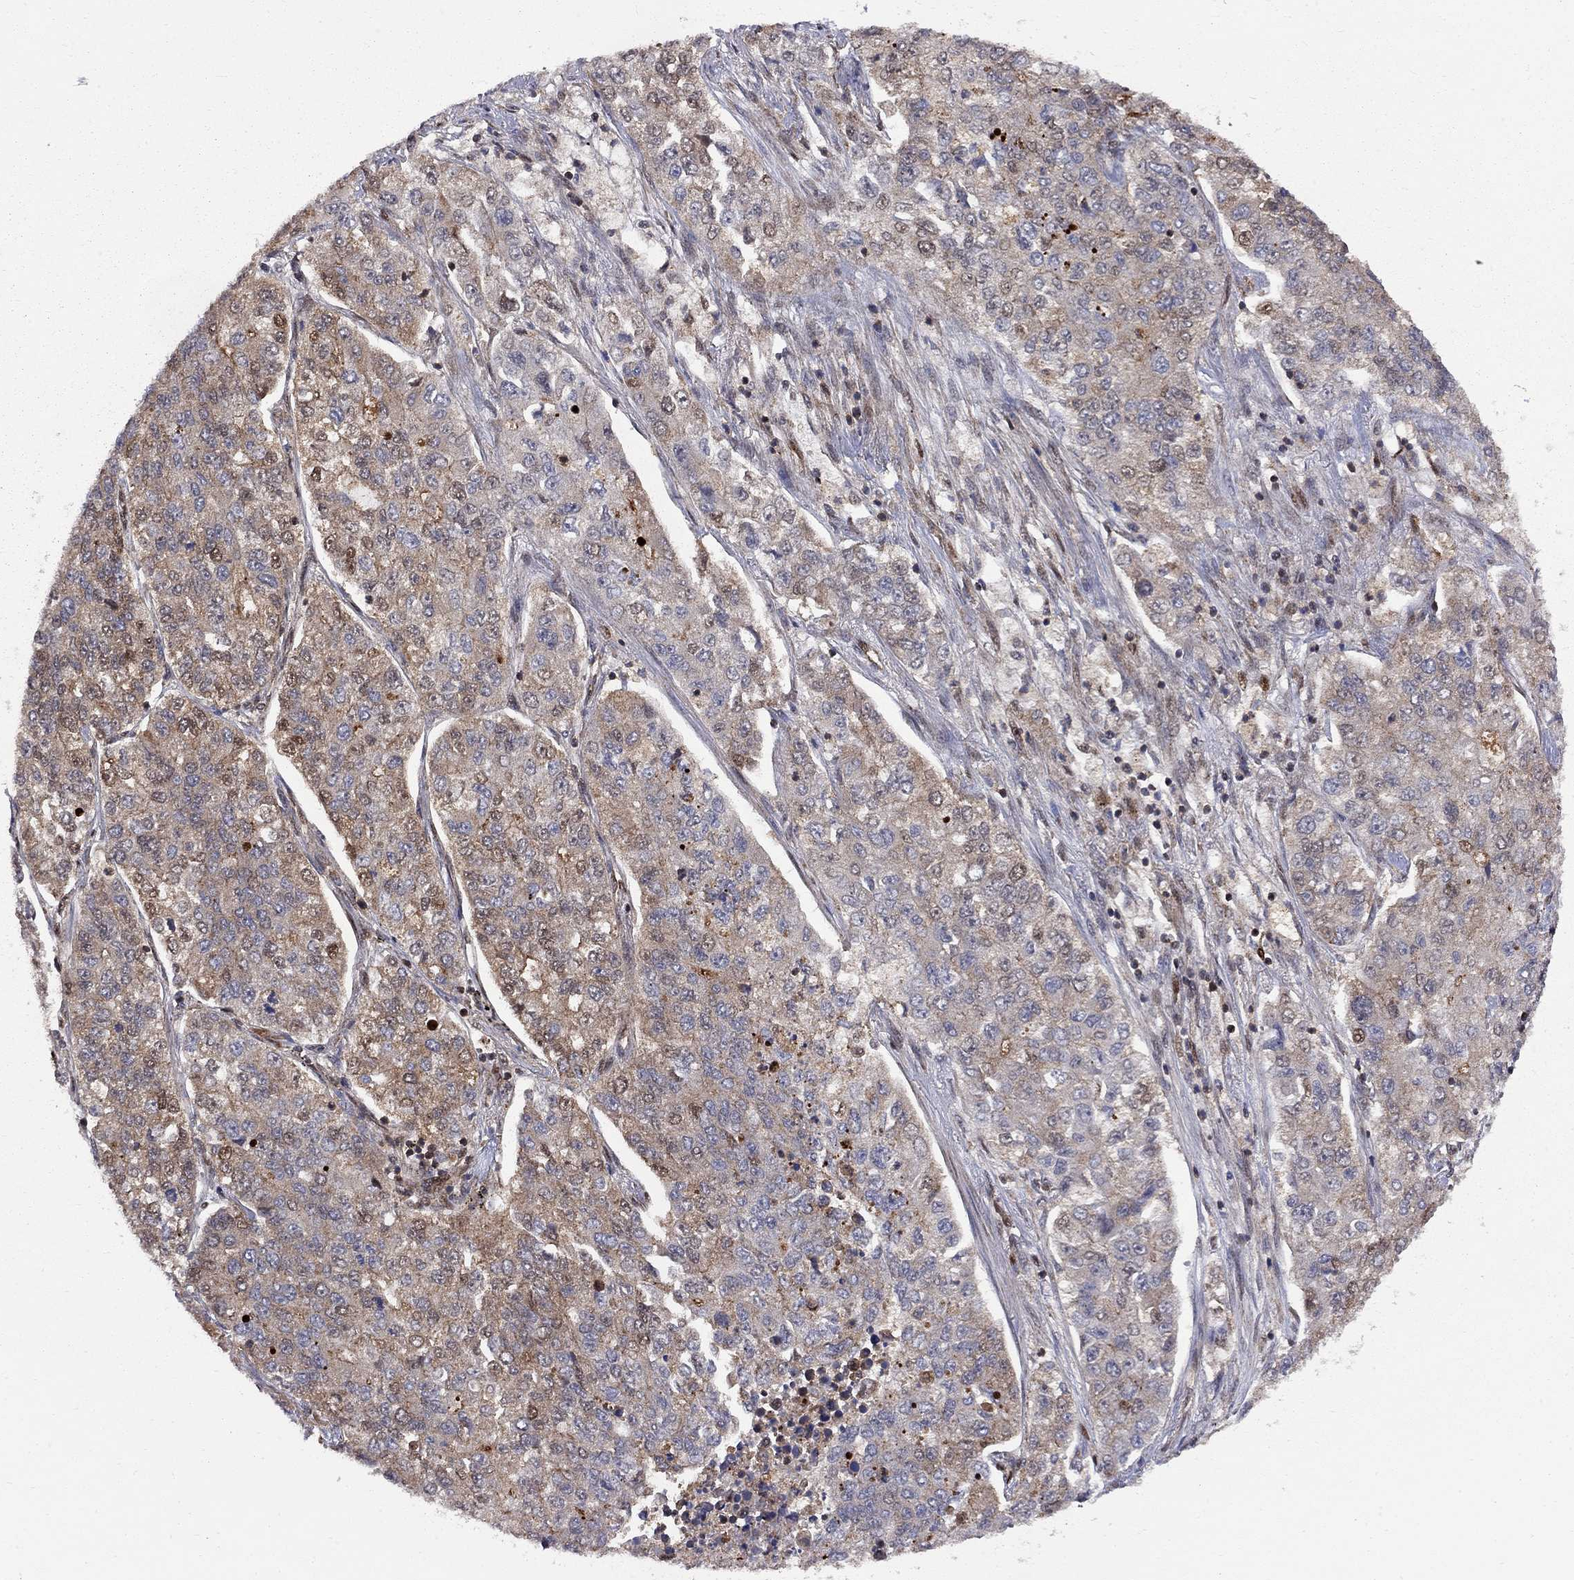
{"staining": {"intensity": "weak", "quantity": "<25%", "location": "cytoplasmic/membranous"}, "tissue": "lung cancer", "cell_type": "Tumor cells", "image_type": "cancer", "snomed": [{"axis": "morphology", "description": "Adenocarcinoma, NOS"}, {"axis": "topography", "description": "Lung"}], "caption": "Image shows no protein expression in tumor cells of lung cancer (adenocarcinoma) tissue.", "gene": "ELOB", "patient": {"sex": "male", "age": 49}}